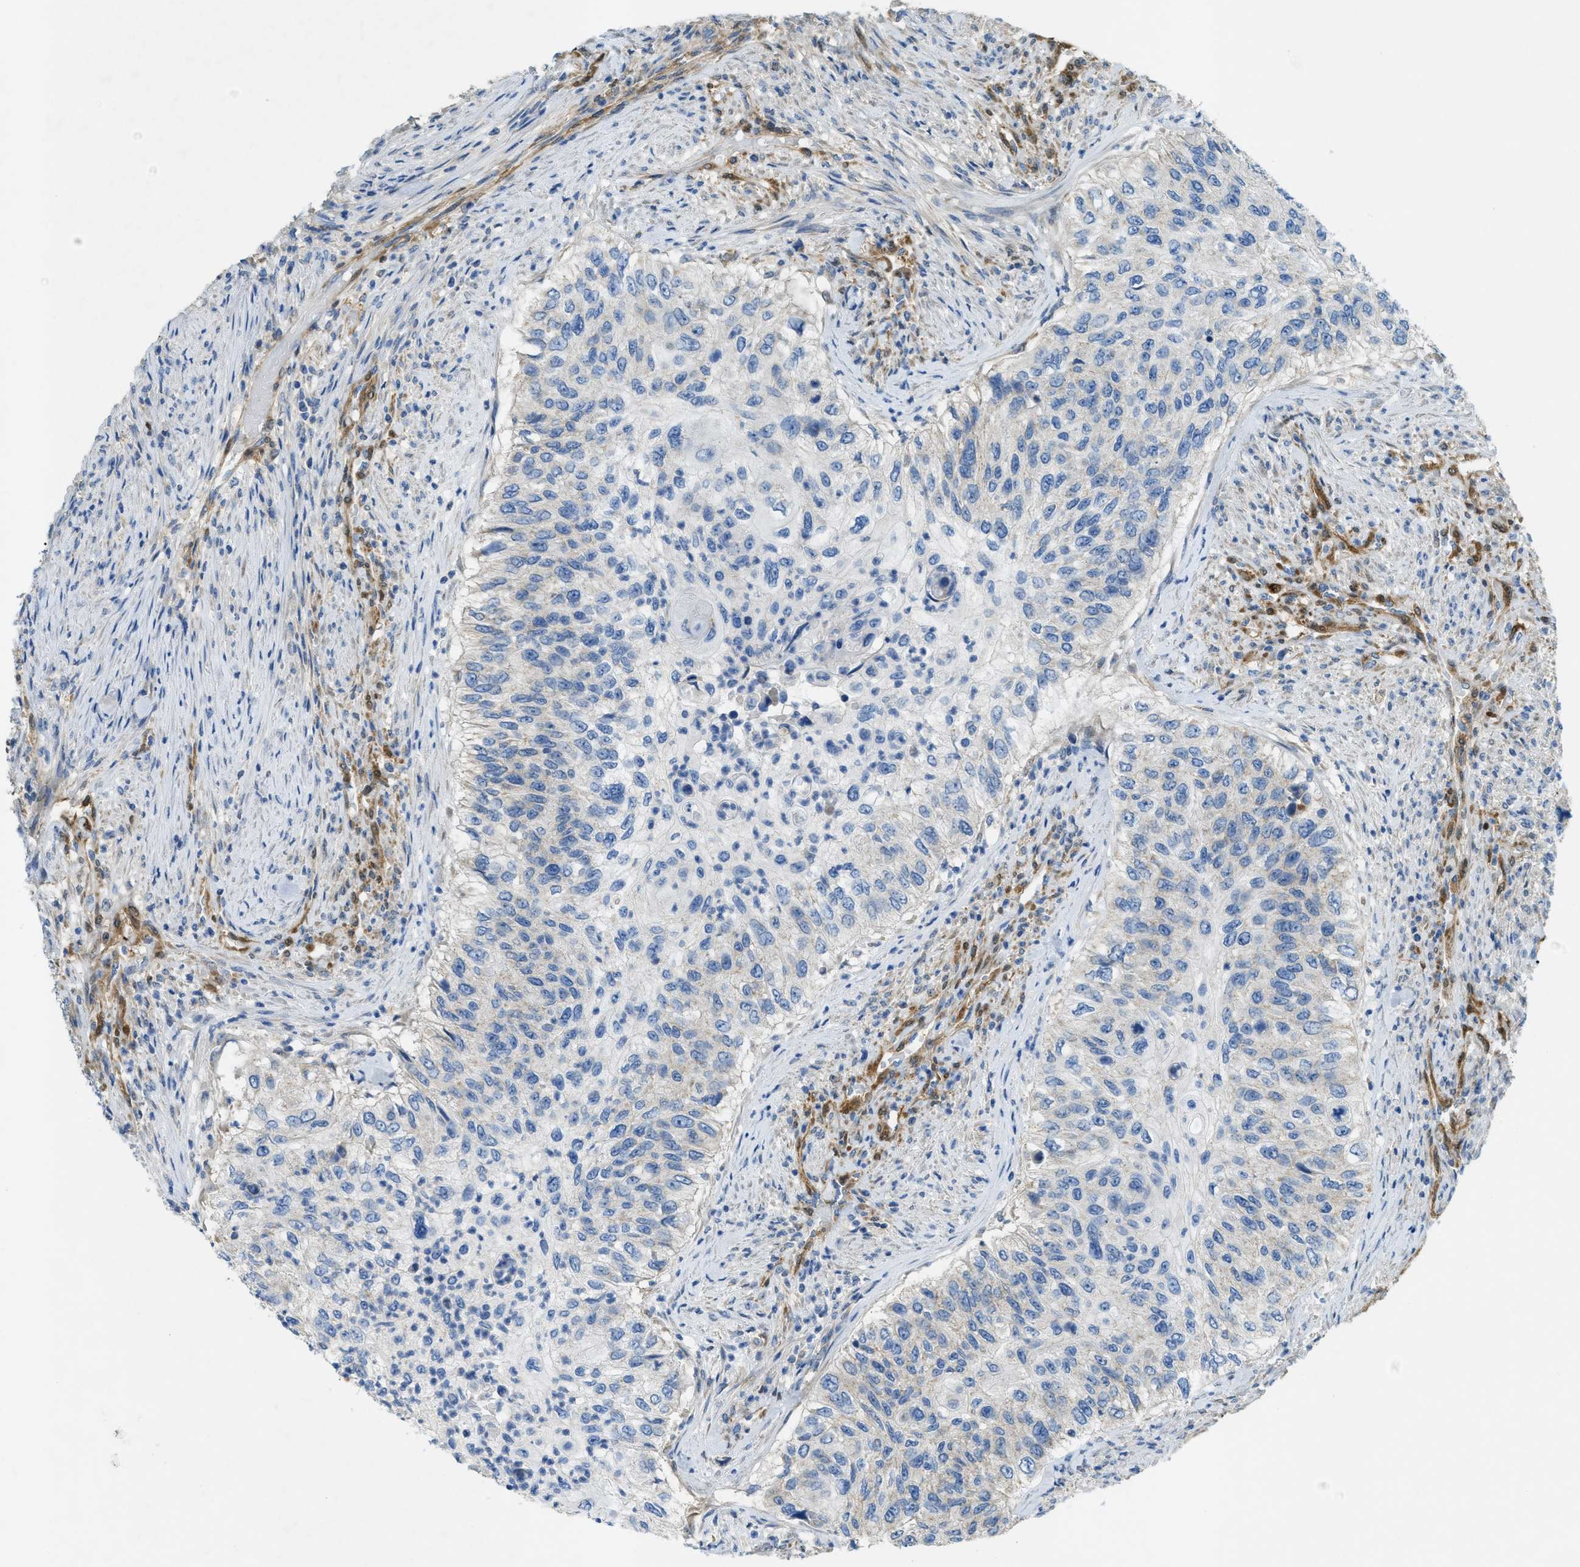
{"staining": {"intensity": "negative", "quantity": "none", "location": "none"}, "tissue": "urothelial cancer", "cell_type": "Tumor cells", "image_type": "cancer", "snomed": [{"axis": "morphology", "description": "Urothelial carcinoma, High grade"}, {"axis": "topography", "description": "Urinary bladder"}], "caption": "This micrograph is of urothelial carcinoma (high-grade) stained with IHC to label a protein in brown with the nuclei are counter-stained blue. There is no expression in tumor cells.", "gene": "CYGB", "patient": {"sex": "female", "age": 60}}